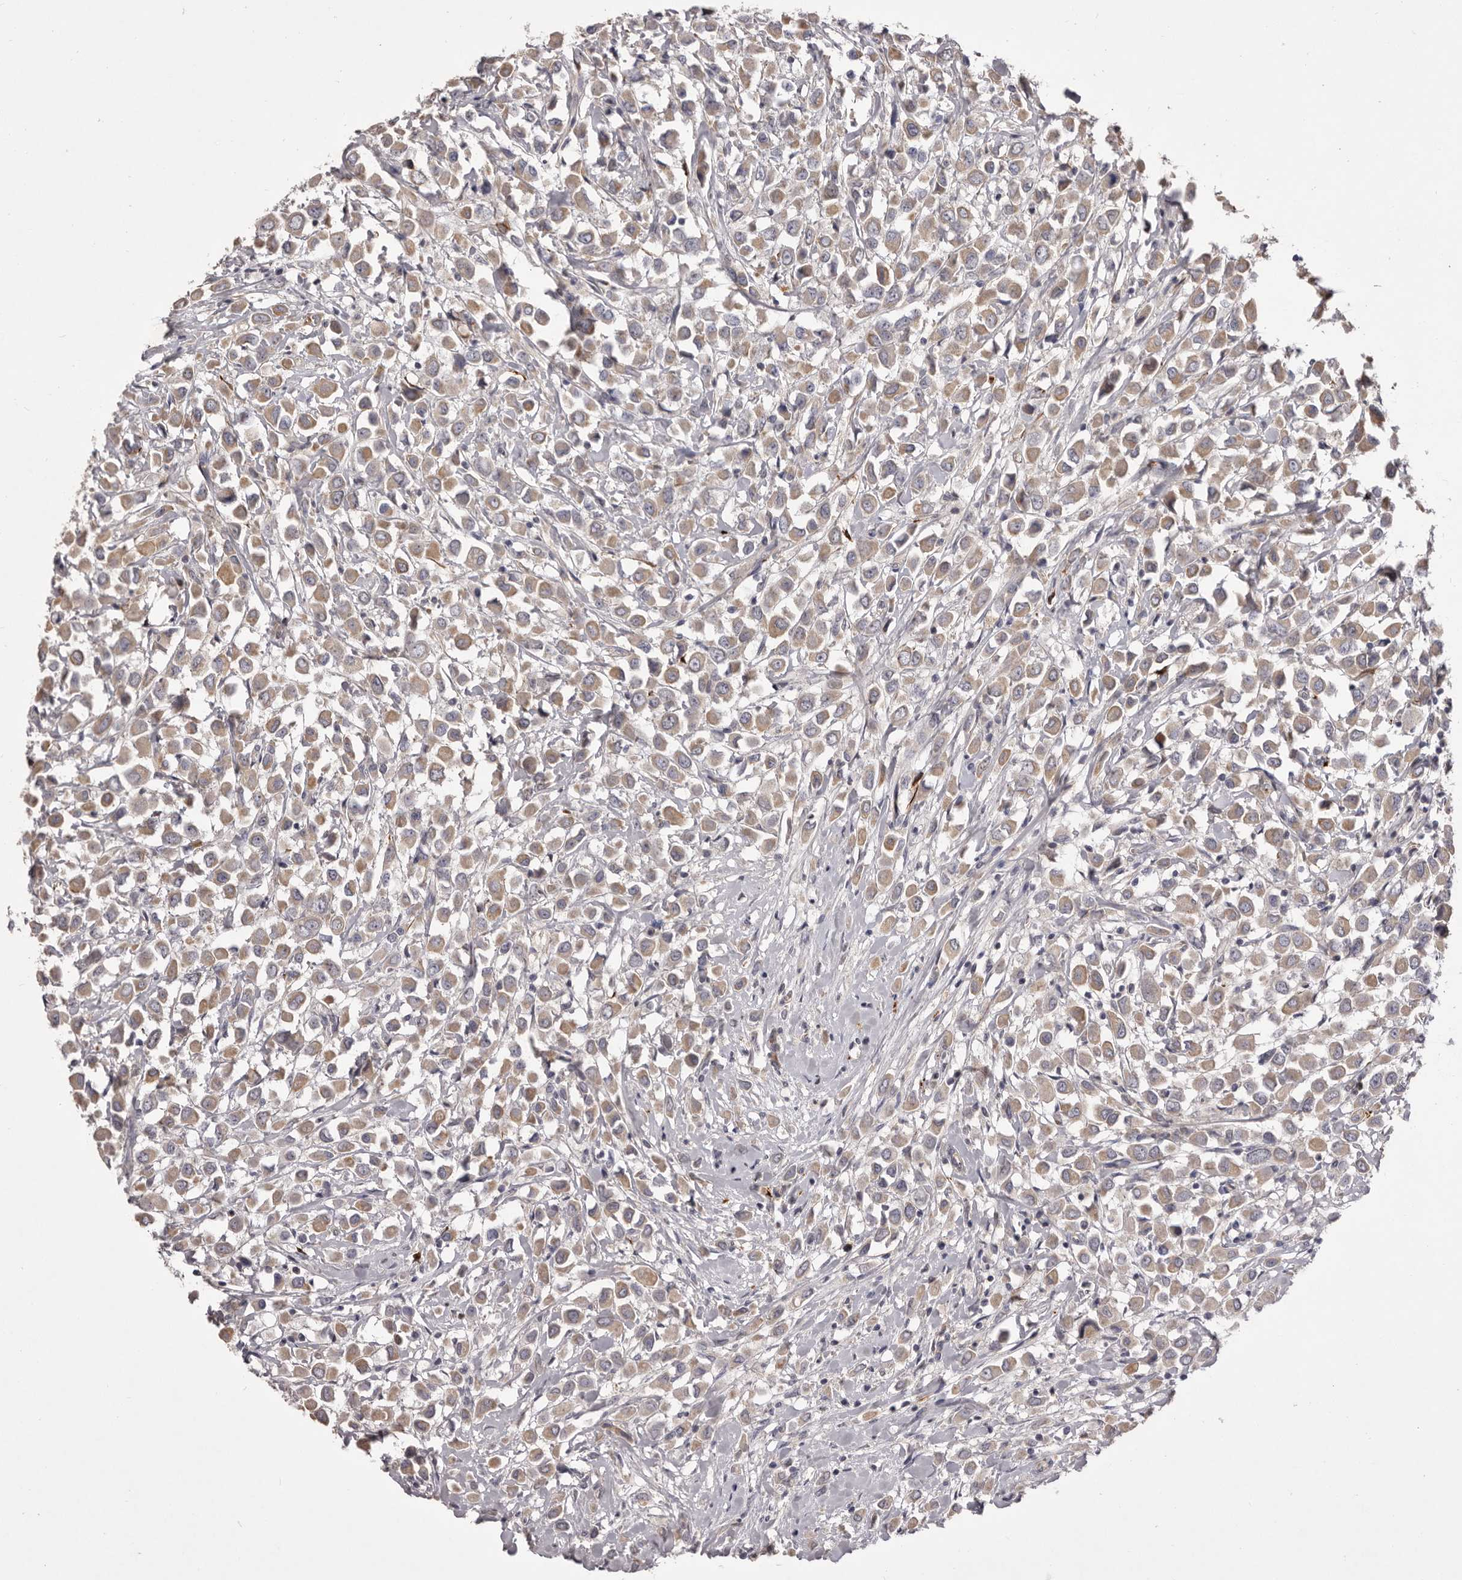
{"staining": {"intensity": "weak", "quantity": ">75%", "location": "cytoplasmic/membranous"}, "tissue": "breast cancer", "cell_type": "Tumor cells", "image_type": "cancer", "snomed": [{"axis": "morphology", "description": "Duct carcinoma"}, {"axis": "topography", "description": "Breast"}], "caption": "Immunohistochemical staining of breast cancer (infiltrating ductal carcinoma) shows low levels of weak cytoplasmic/membranous protein positivity in about >75% of tumor cells. (DAB (3,3'-diaminobenzidine) IHC, brown staining for protein, blue staining for nuclei).", "gene": "PNRC1", "patient": {"sex": "female", "age": 61}}